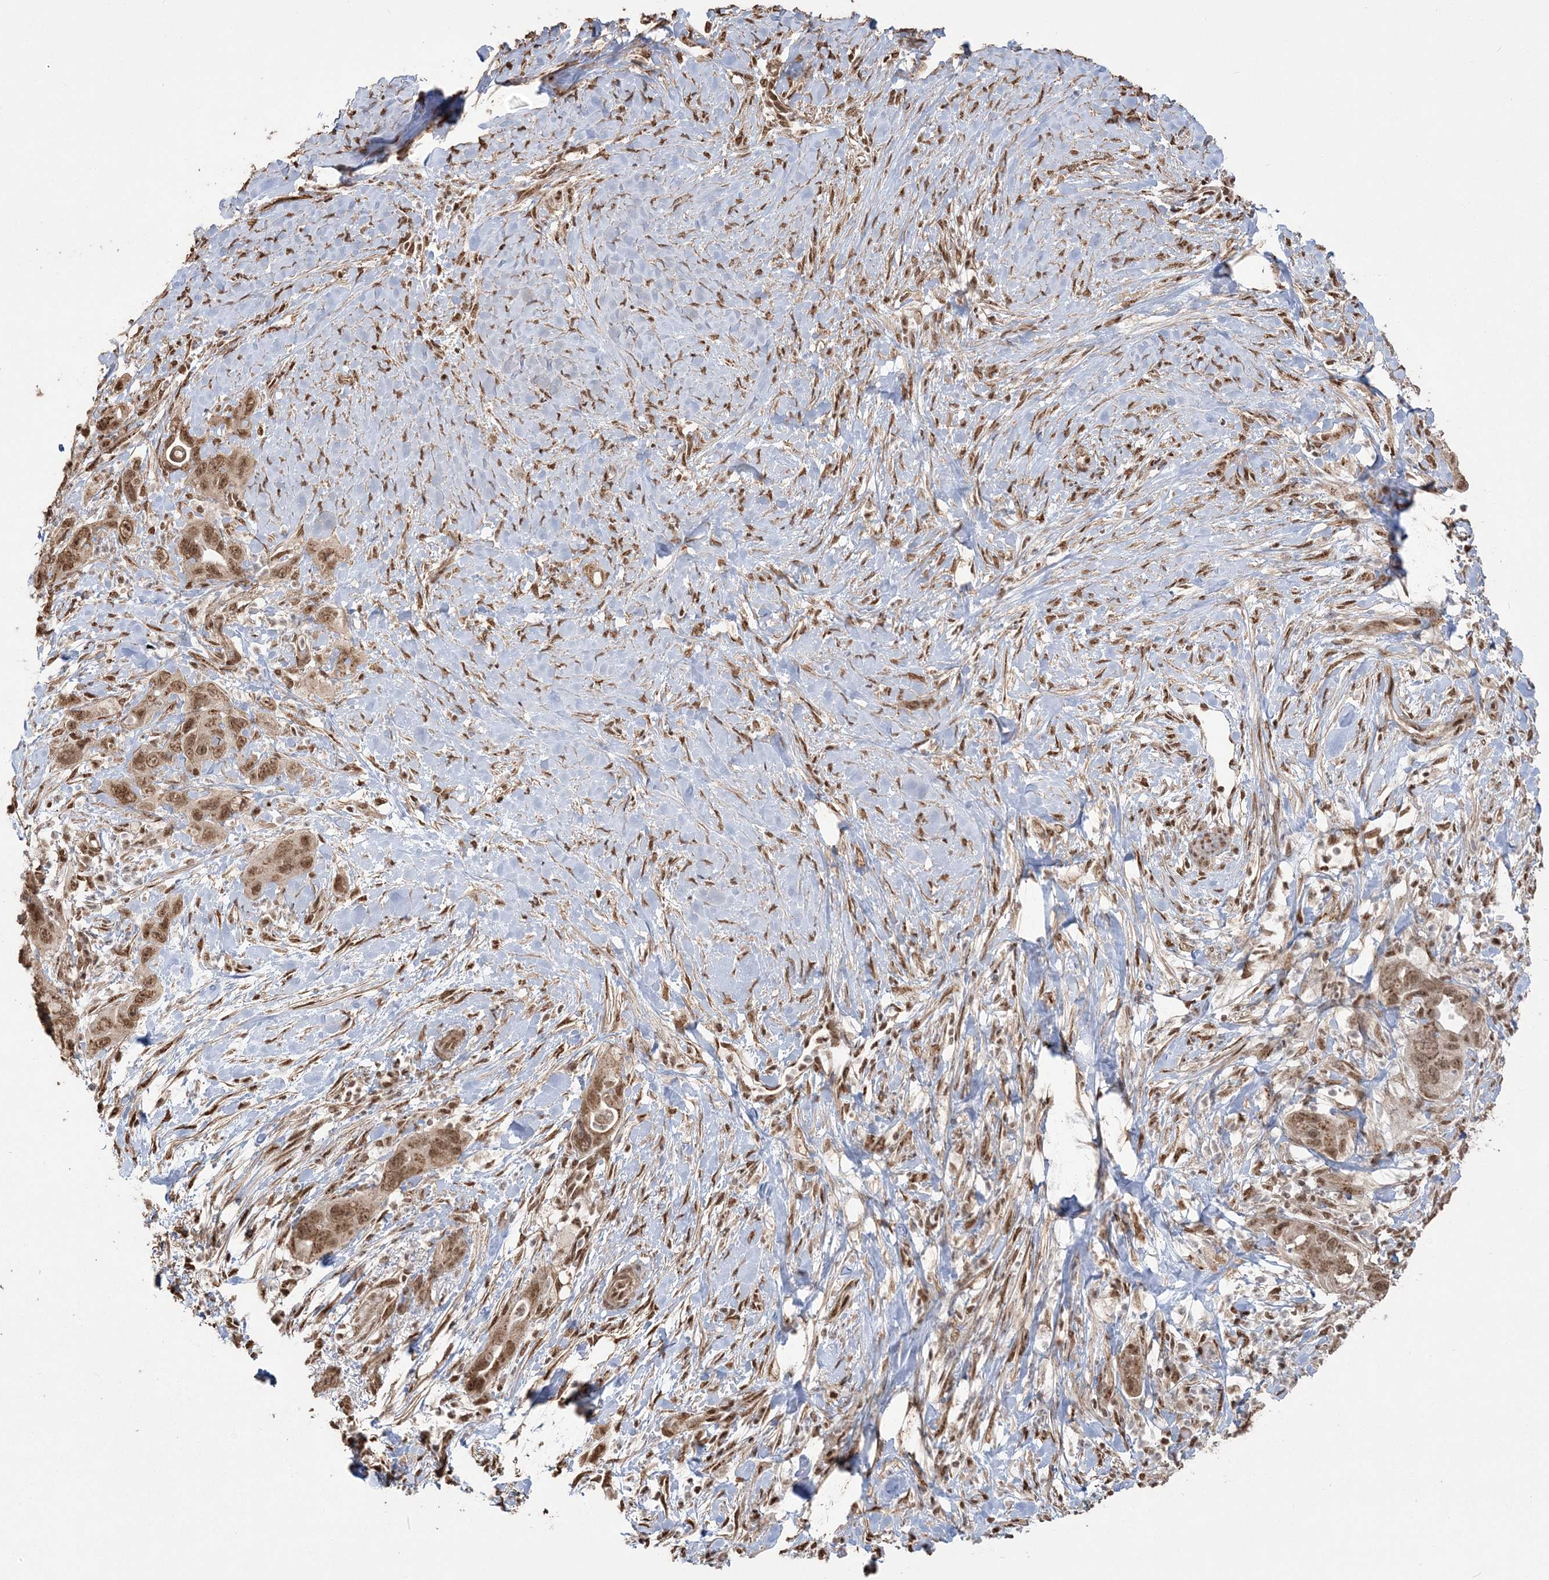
{"staining": {"intensity": "moderate", "quantity": ">75%", "location": "nuclear"}, "tissue": "pancreatic cancer", "cell_type": "Tumor cells", "image_type": "cancer", "snomed": [{"axis": "morphology", "description": "Adenocarcinoma, NOS"}, {"axis": "topography", "description": "Pancreas"}], "caption": "An immunohistochemistry (IHC) histopathology image of neoplastic tissue is shown. Protein staining in brown labels moderate nuclear positivity in adenocarcinoma (pancreatic) within tumor cells.", "gene": "ZNF839", "patient": {"sex": "female", "age": 71}}